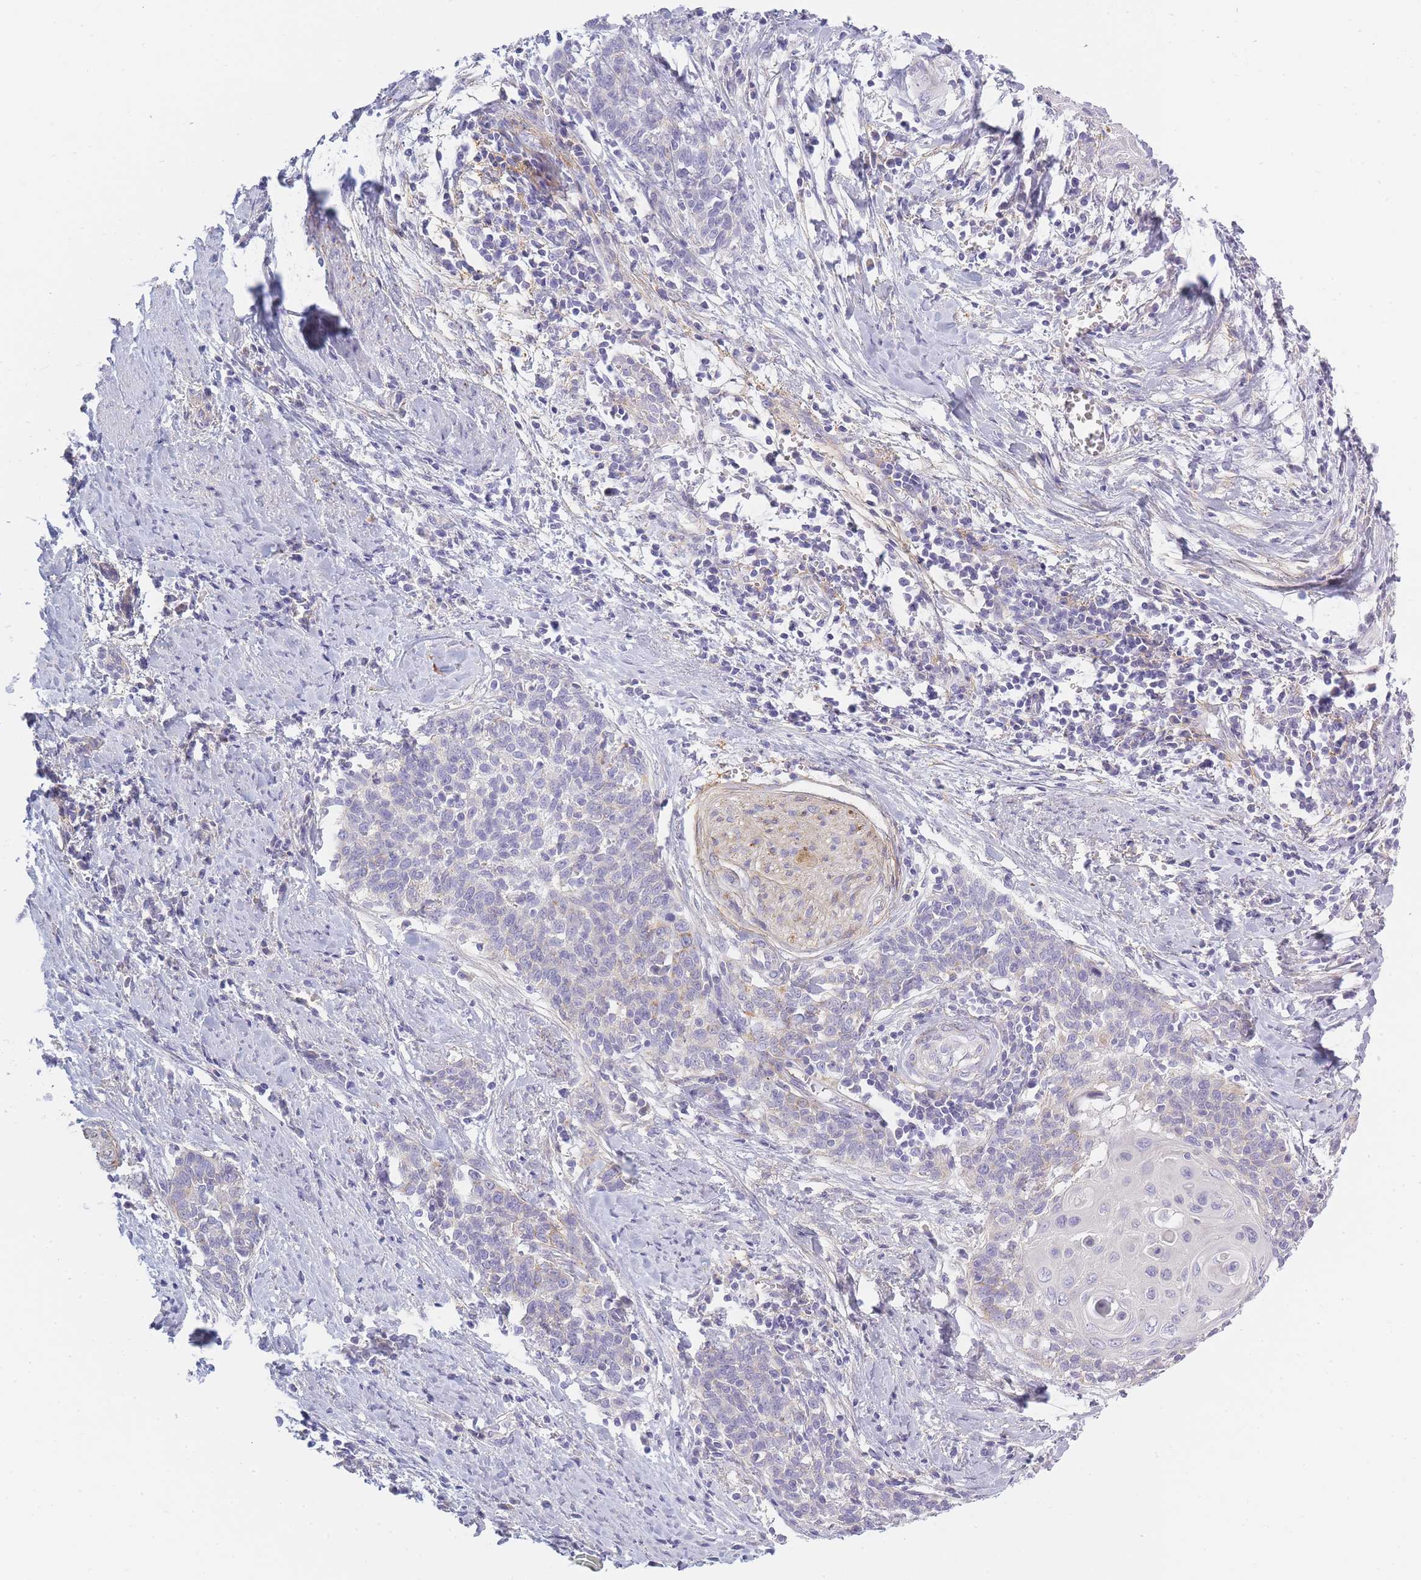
{"staining": {"intensity": "negative", "quantity": "none", "location": "none"}, "tissue": "cervical cancer", "cell_type": "Tumor cells", "image_type": "cancer", "snomed": [{"axis": "morphology", "description": "Squamous cell carcinoma, NOS"}, {"axis": "topography", "description": "Cervix"}], "caption": "This is an immunohistochemistry image of cervical cancer. There is no expression in tumor cells.", "gene": "AP3M2", "patient": {"sex": "female", "age": 39}}